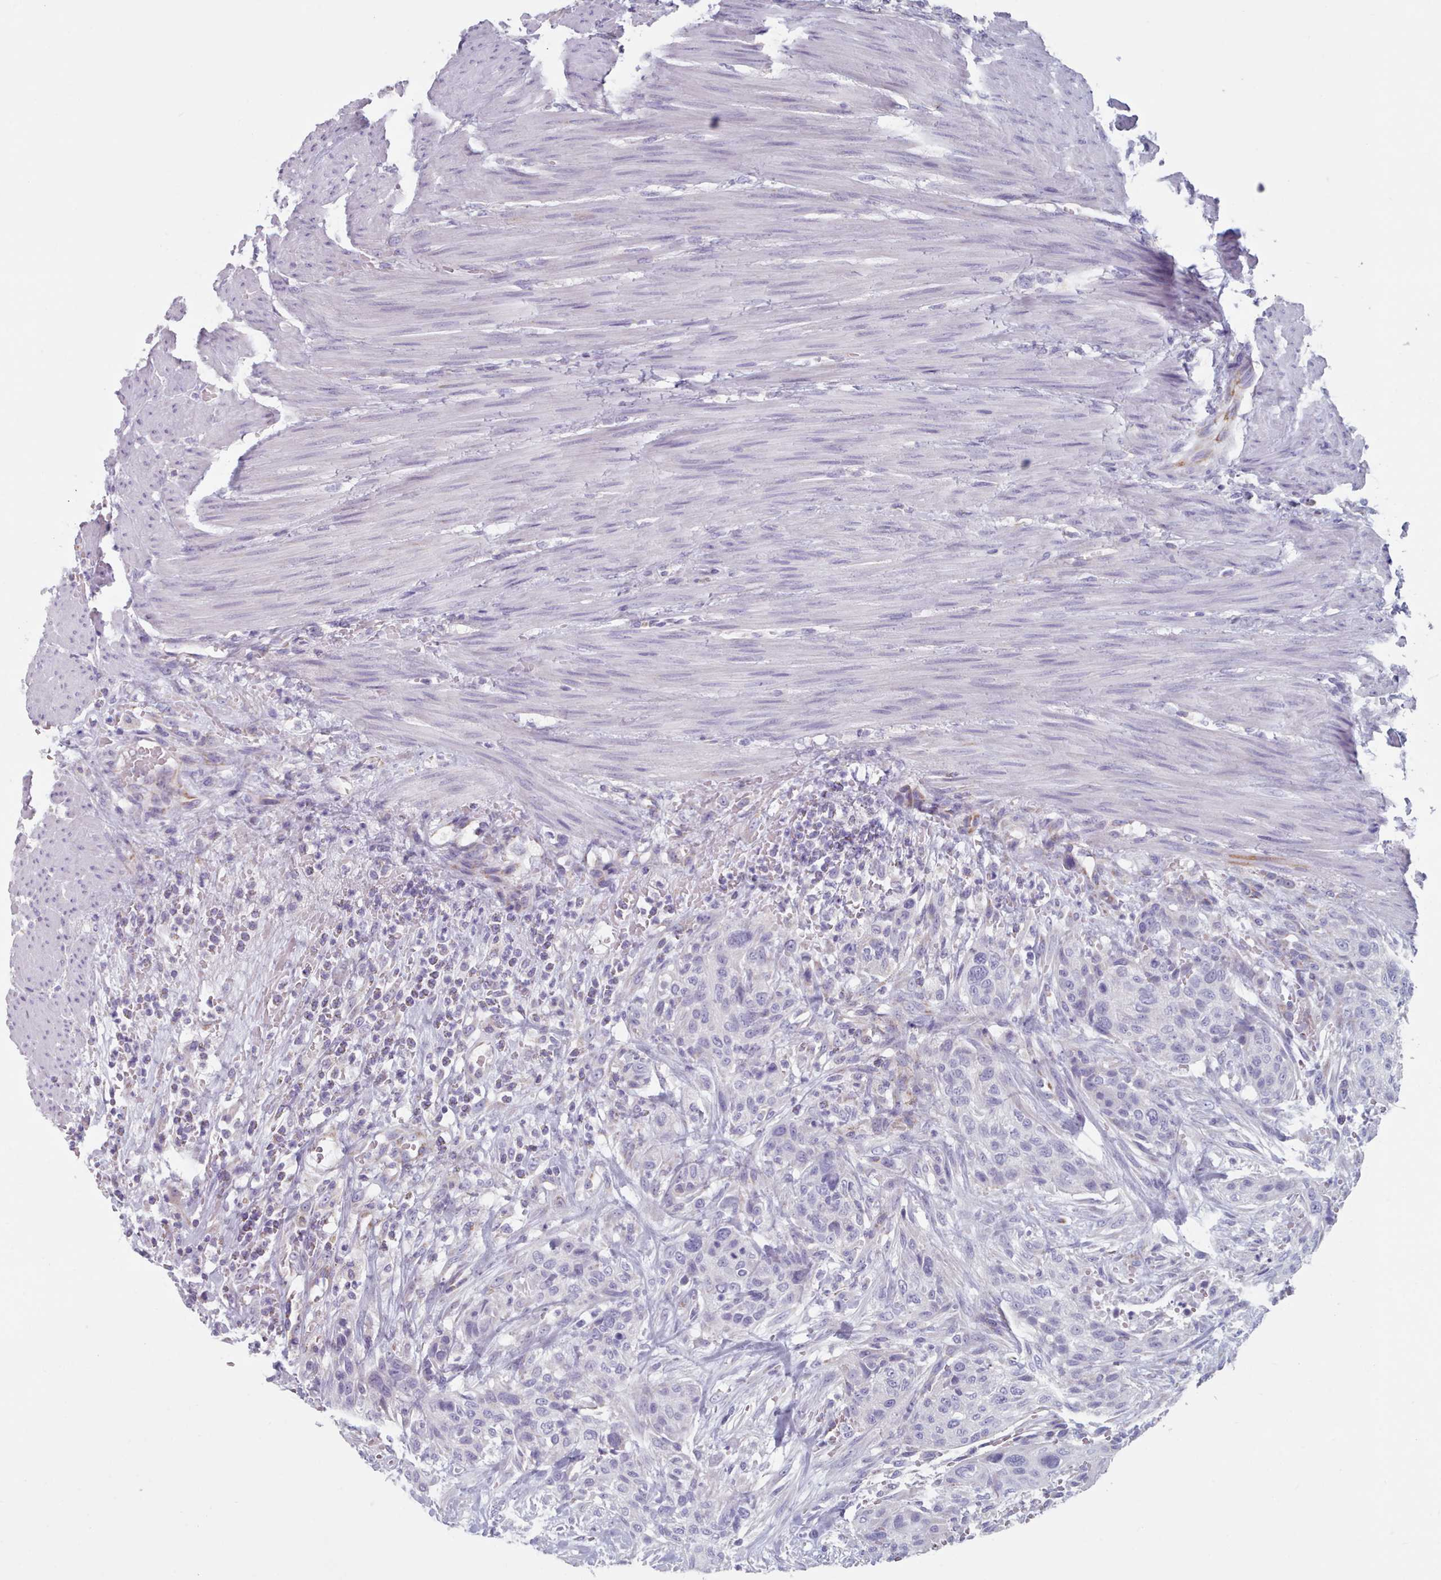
{"staining": {"intensity": "negative", "quantity": "none", "location": "none"}, "tissue": "urothelial cancer", "cell_type": "Tumor cells", "image_type": "cancer", "snomed": [{"axis": "morphology", "description": "Urothelial carcinoma, High grade"}, {"axis": "topography", "description": "Urinary bladder"}], "caption": "Immunohistochemistry (IHC) micrograph of urothelial cancer stained for a protein (brown), which shows no expression in tumor cells.", "gene": "HAO1", "patient": {"sex": "male", "age": 35}}